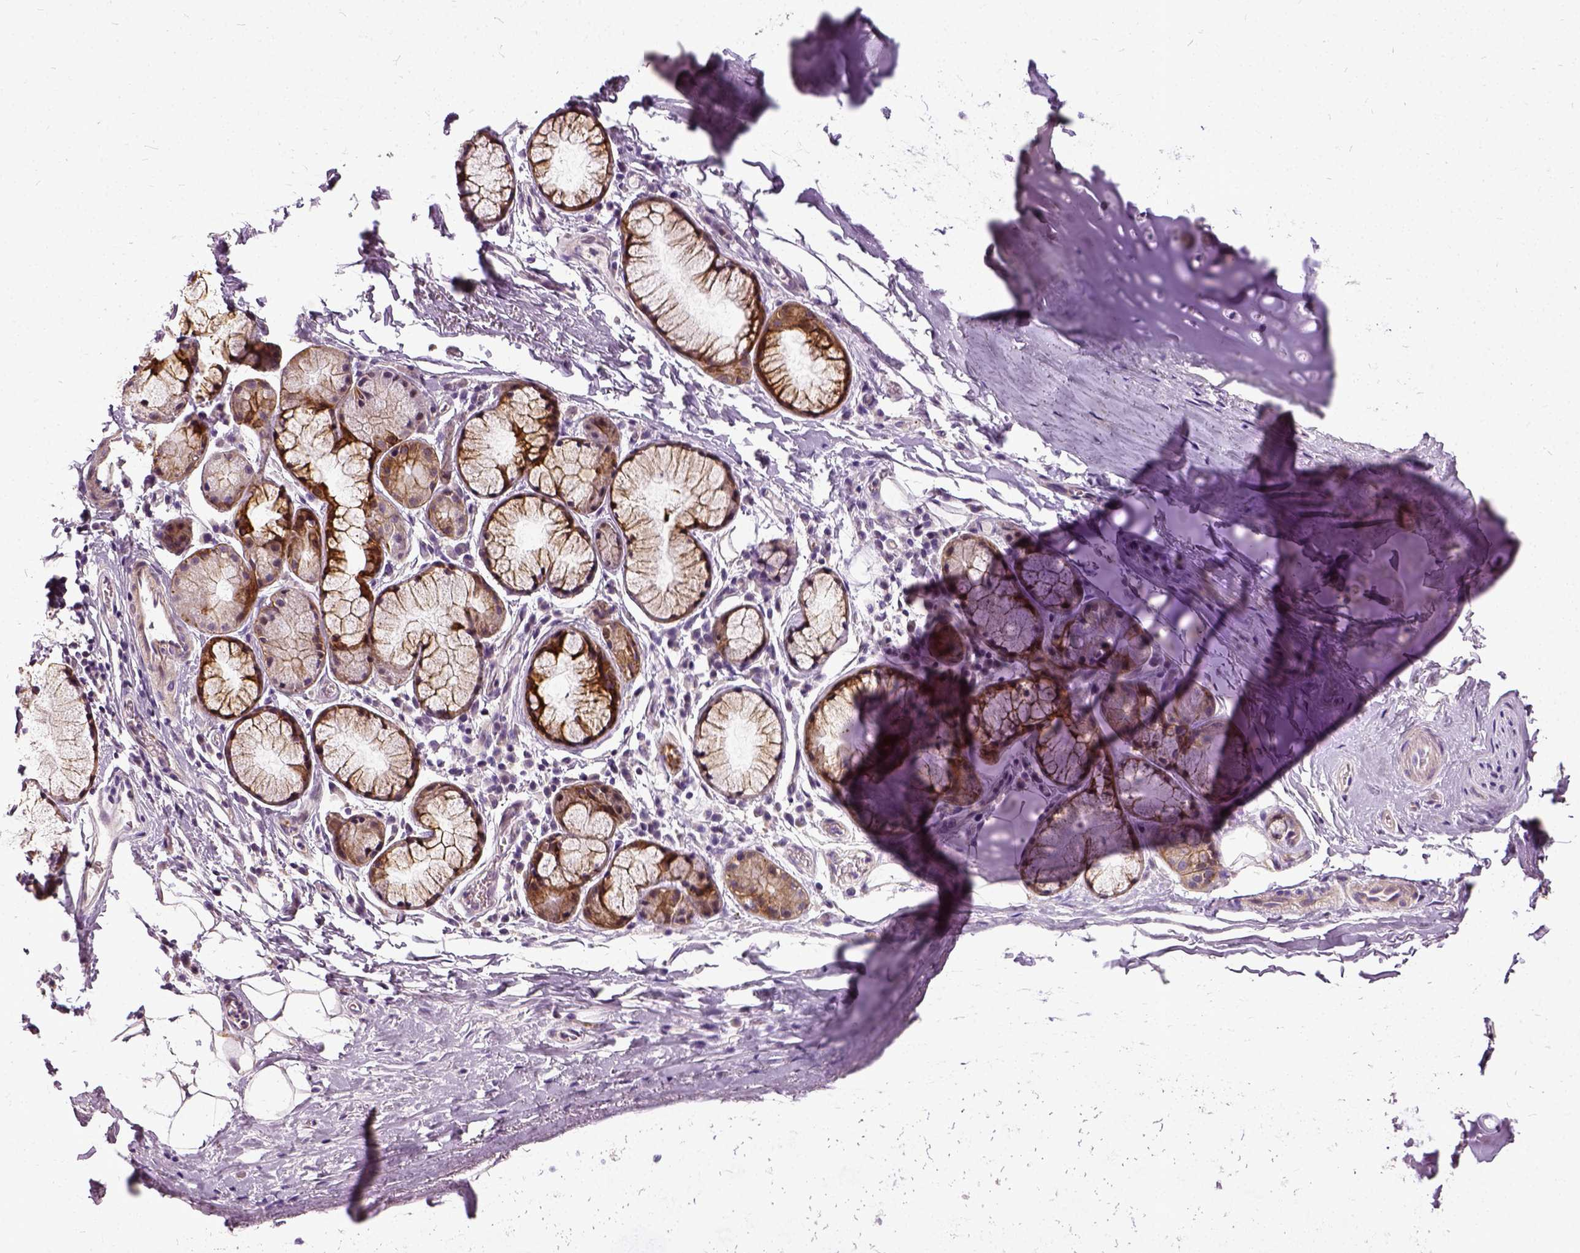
{"staining": {"intensity": "negative", "quantity": "none", "location": "none"}, "tissue": "adipose tissue", "cell_type": "Adipocytes", "image_type": "normal", "snomed": [{"axis": "morphology", "description": "Normal tissue, NOS"}, {"axis": "topography", "description": "Bronchus"}, {"axis": "topography", "description": "Lung"}], "caption": "DAB immunohistochemical staining of benign adipose tissue reveals no significant expression in adipocytes.", "gene": "ILRUN", "patient": {"sex": "female", "age": 57}}